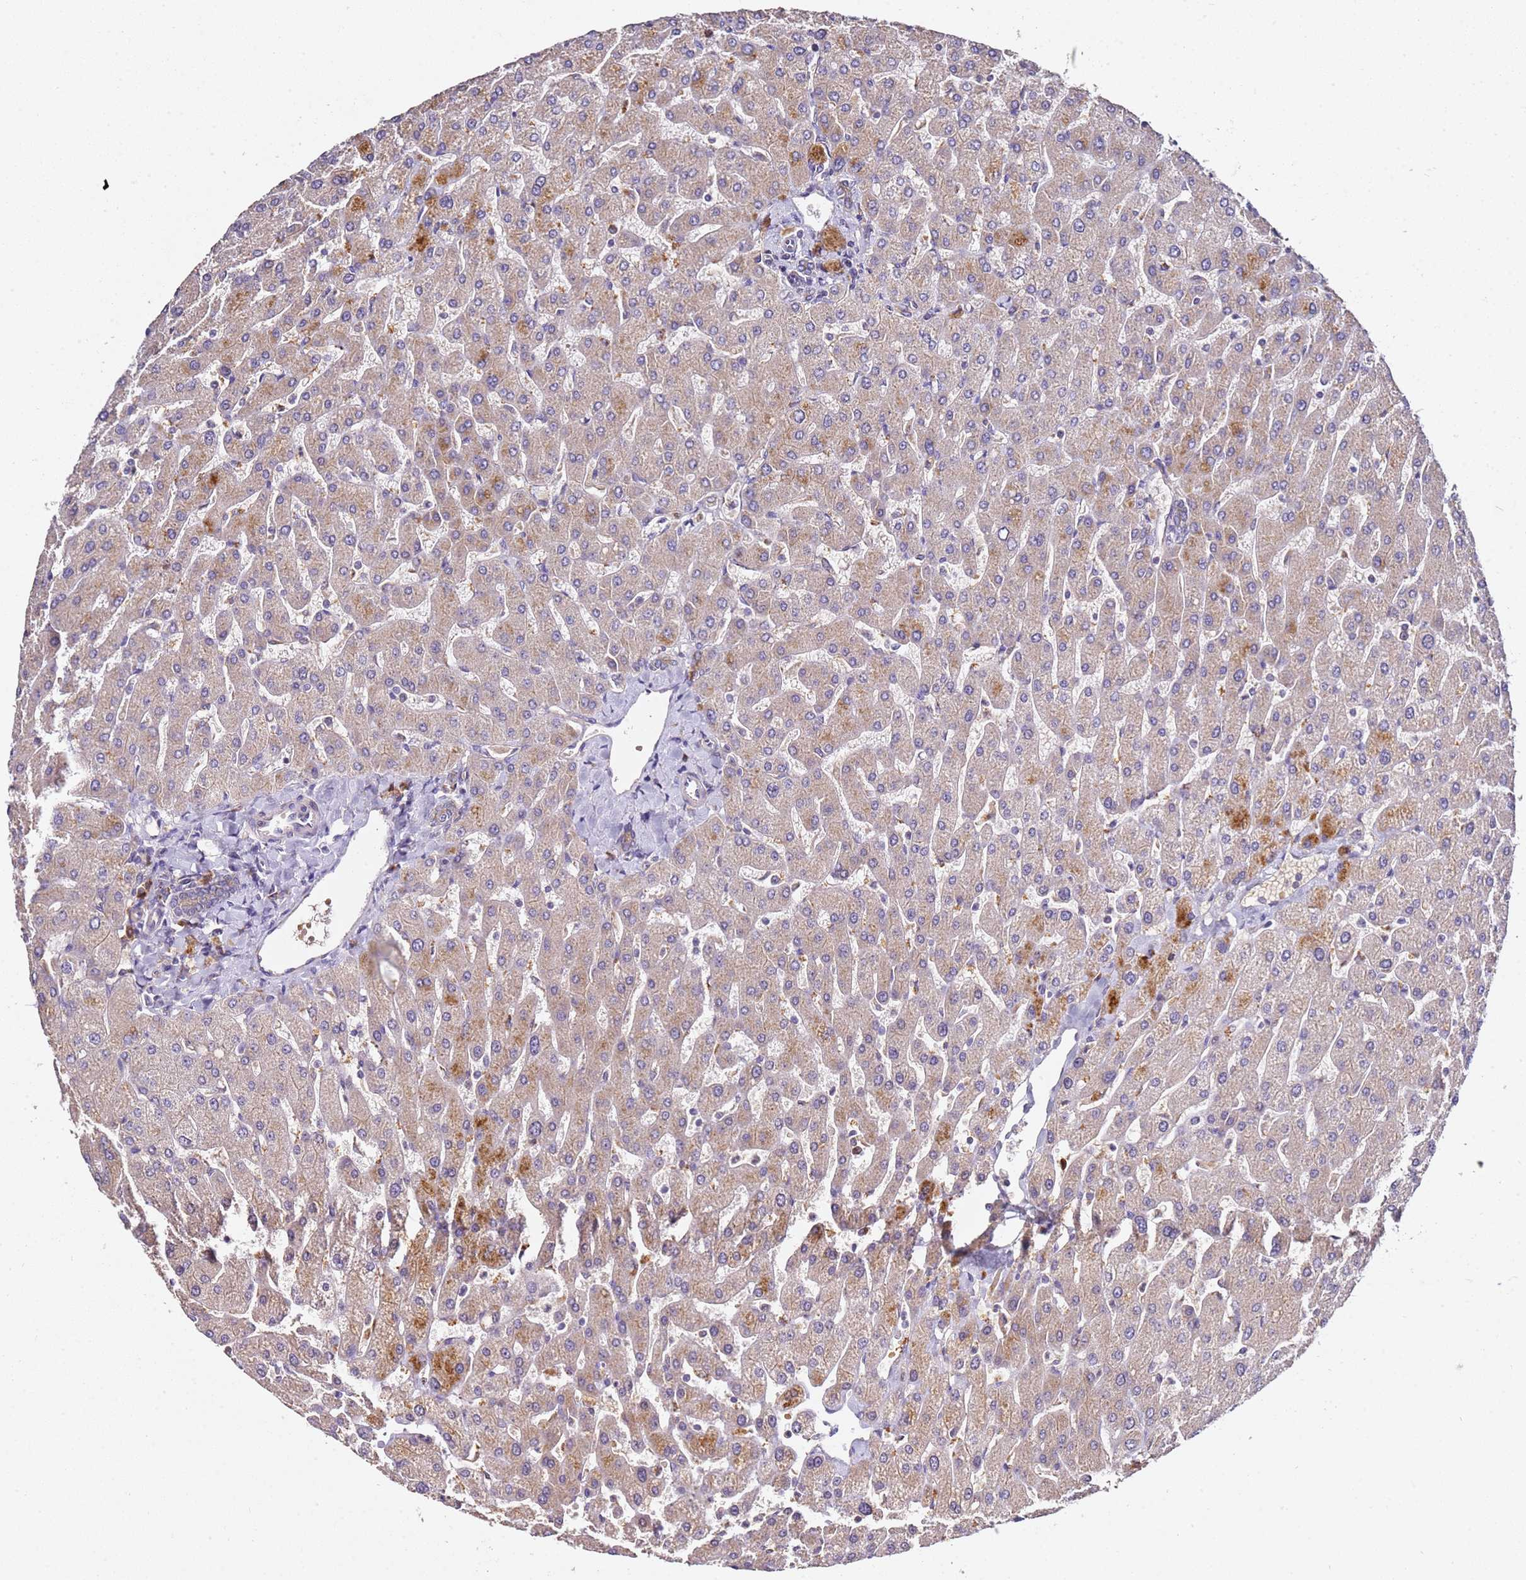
{"staining": {"intensity": "weak", "quantity": "25%-75%", "location": "cytoplasmic/membranous"}, "tissue": "liver", "cell_type": "Cholangiocytes", "image_type": "normal", "snomed": [{"axis": "morphology", "description": "Normal tissue, NOS"}, {"axis": "topography", "description": "Liver"}], "caption": "High-power microscopy captured an immunohistochemistry histopathology image of unremarkable liver, revealing weak cytoplasmic/membranous positivity in about 25%-75% of cholangiocytes.", "gene": "OSBPL2", "patient": {"sex": "male", "age": 55}}